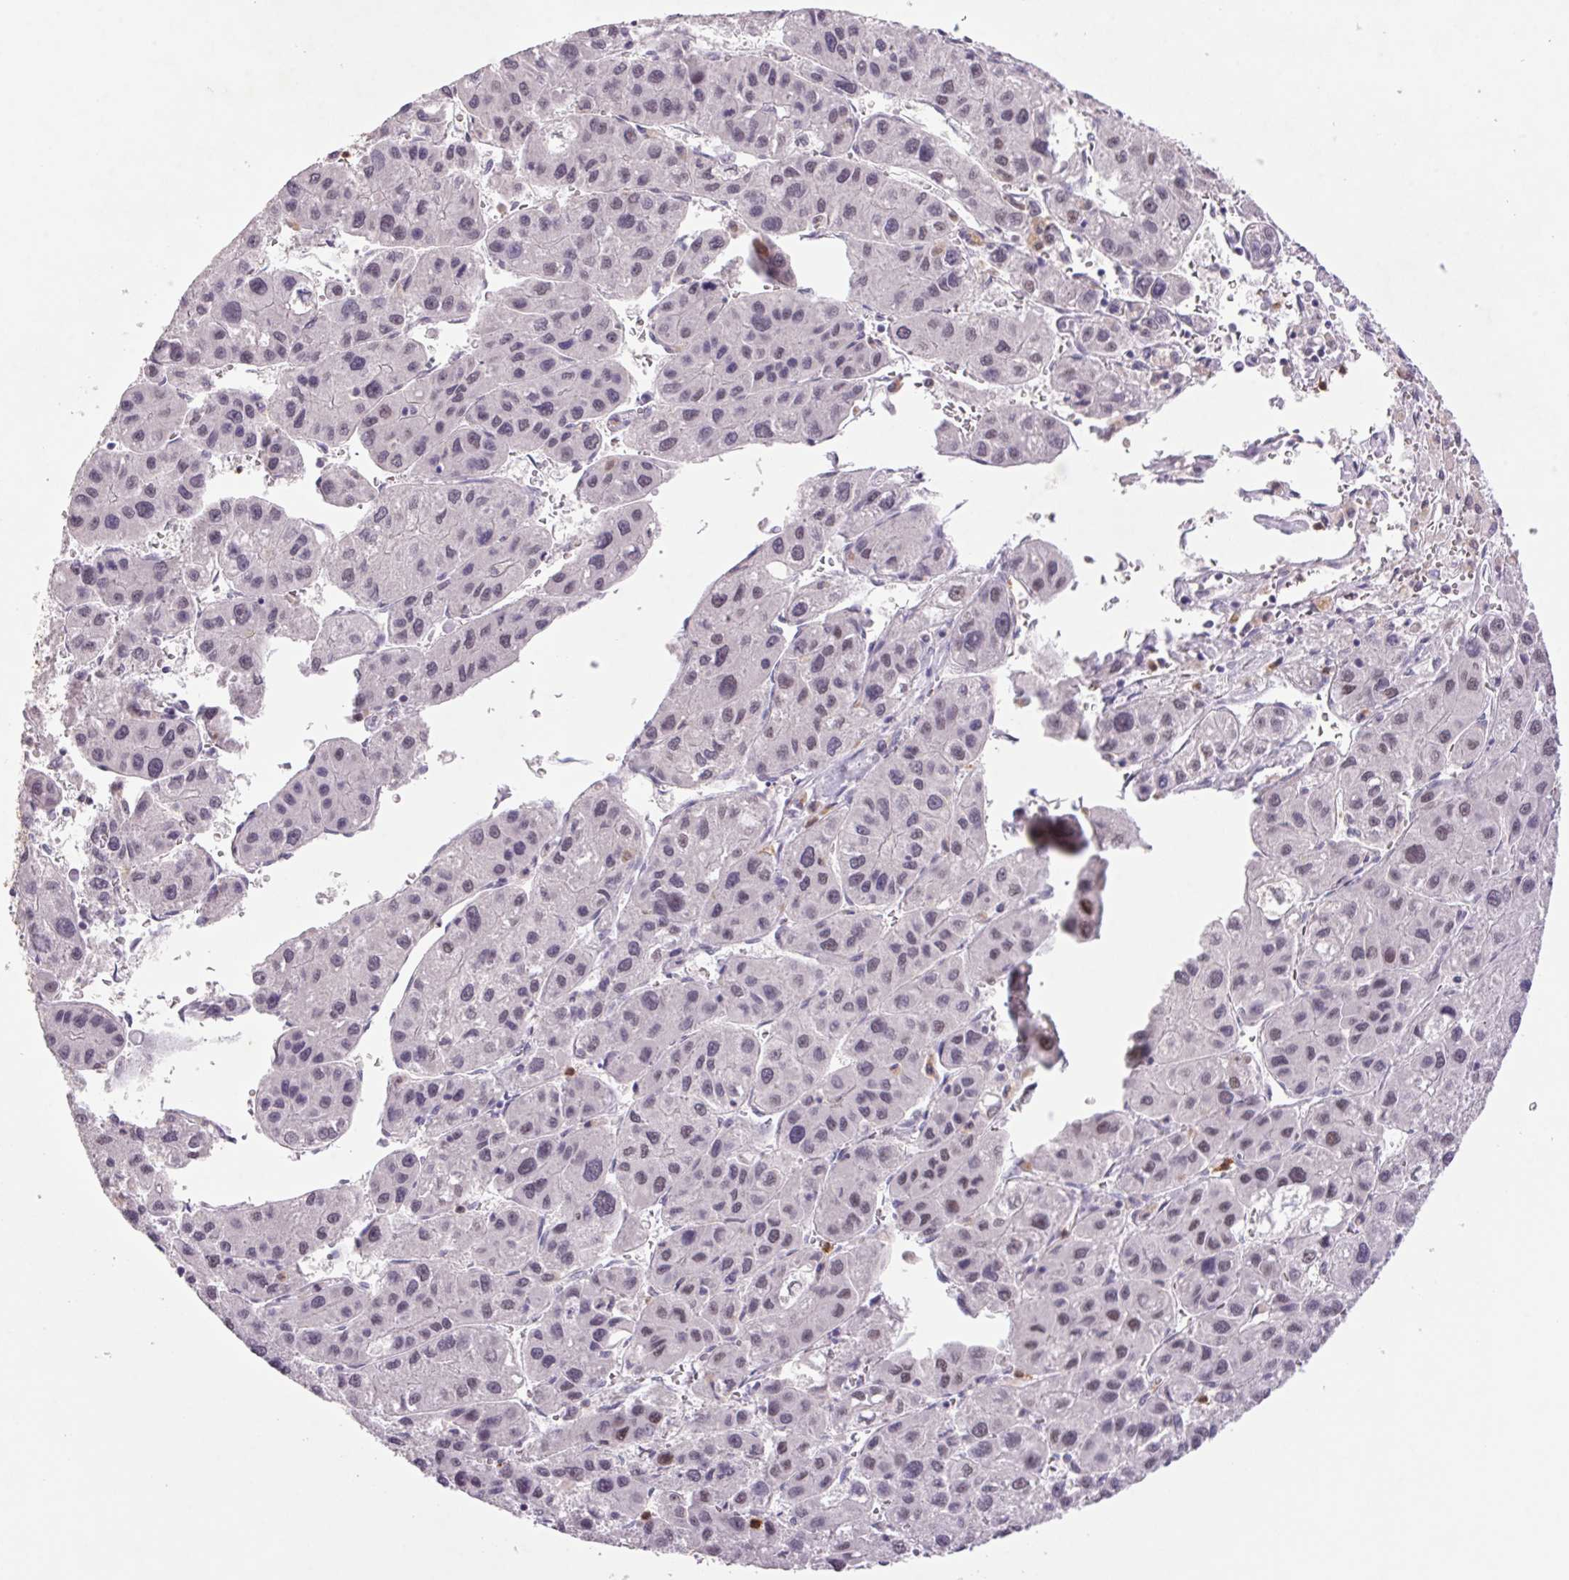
{"staining": {"intensity": "negative", "quantity": "none", "location": "none"}, "tissue": "liver cancer", "cell_type": "Tumor cells", "image_type": "cancer", "snomed": [{"axis": "morphology", "description": "Carcinoma, Hepatocellular, NOS"}, {"axis": "topography", "description": "Liver"}], "caption": "The photomicrograph reveals no staining of tumor cells in liver cancer (hepatocellular carcinoma).", "gene": "TRDN", "patient": {"sex": "male", "age": 73}}